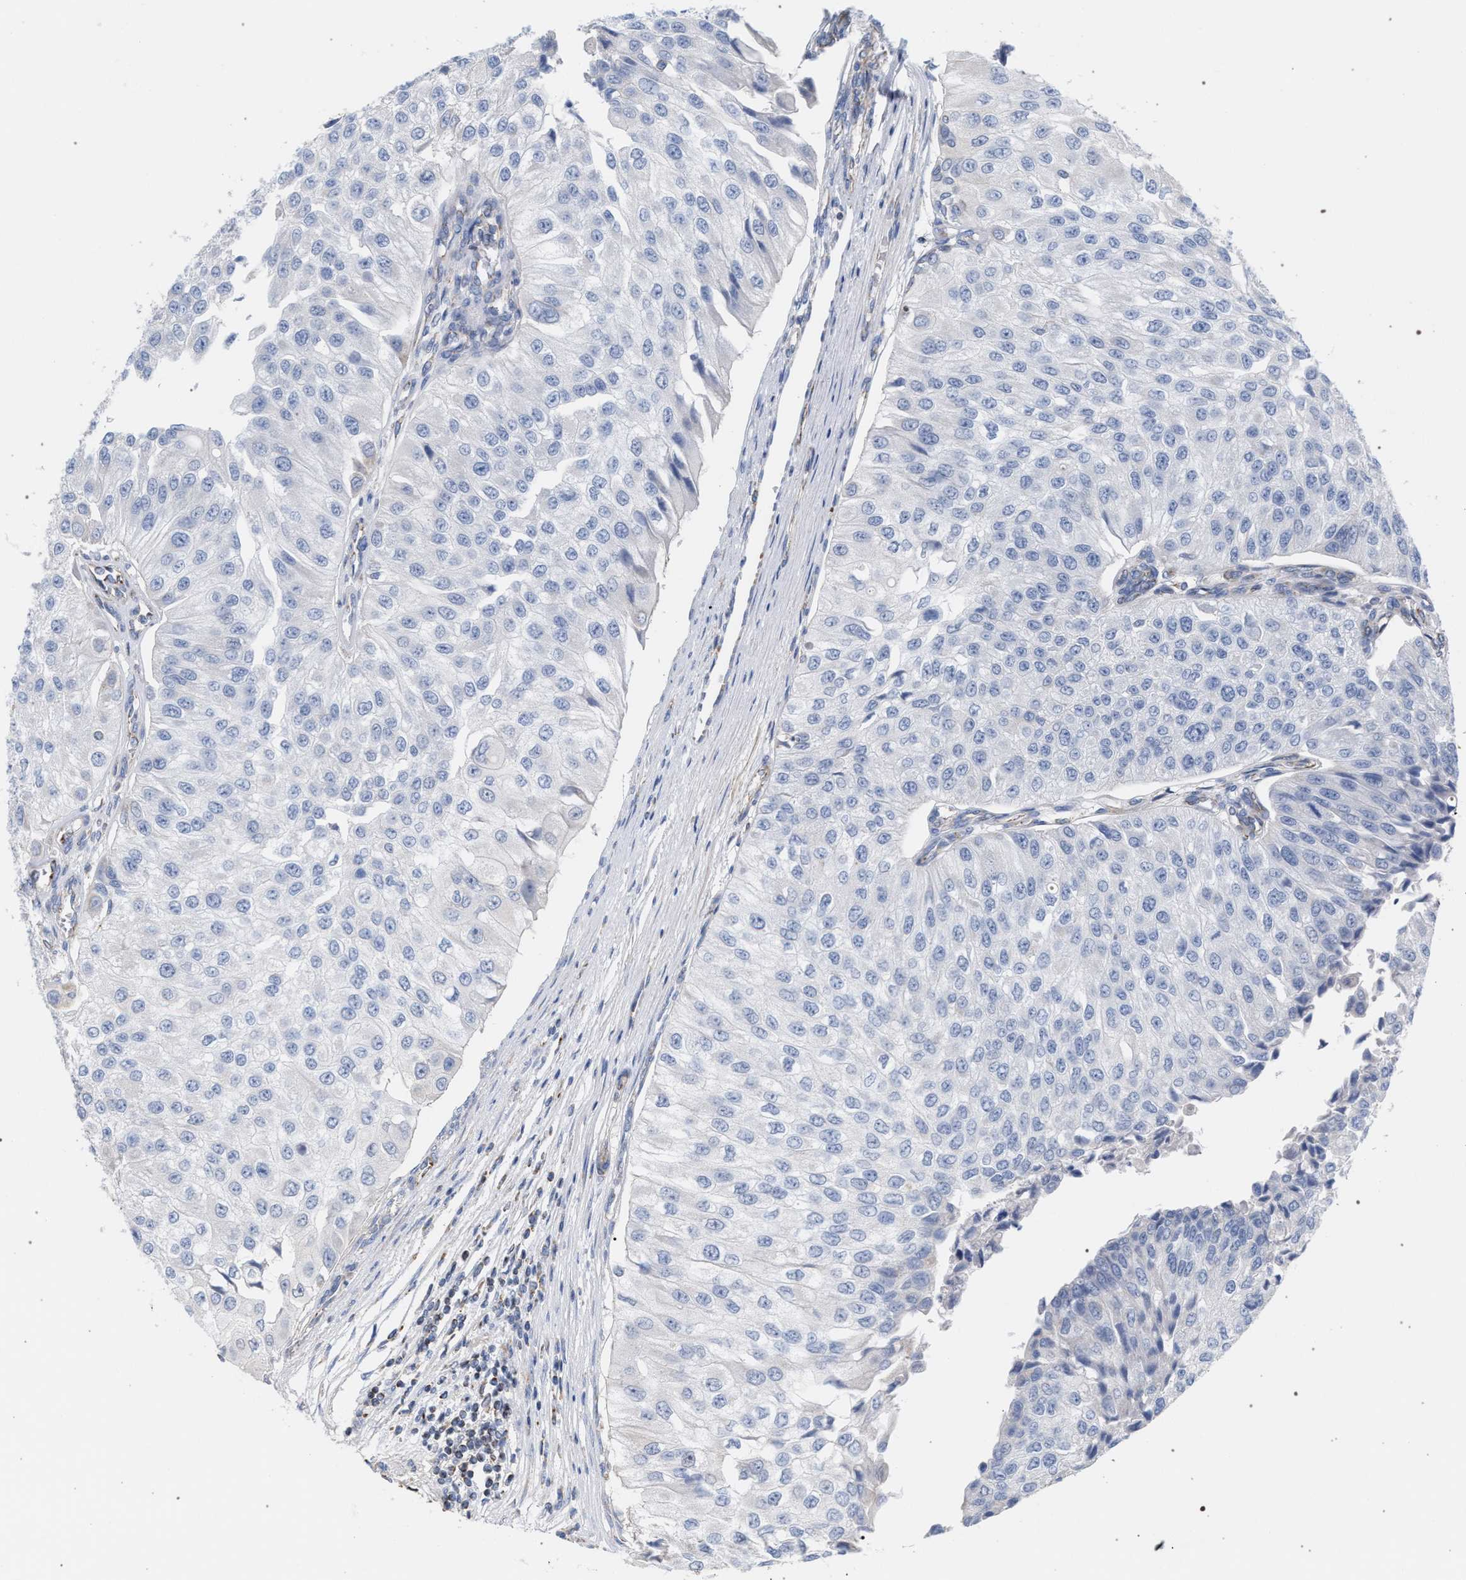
{"staining": {"intensity": "negative", "quantity": "none", "location": "none"}, "tissue": "urothelial cancer", "cell_type": "Tumor cells", "image_type": "cancer", "snomed": [{"axis": "morphology", "description": "Urothelial carcinoma, High grade"}, {"axis": "topography", "description": "Kidney"}, {"axis": "topography", "description": "Urinary bladder"}], "caption": "The photomicrograph demonstrates no staining of tumor cells in urothelial cancer. (Brightfield microscopy of DAB immunohistochemistry (IHC) at high magnification).", "gene": "ECI2", "patient": {"sex": "male", "age": 77}}